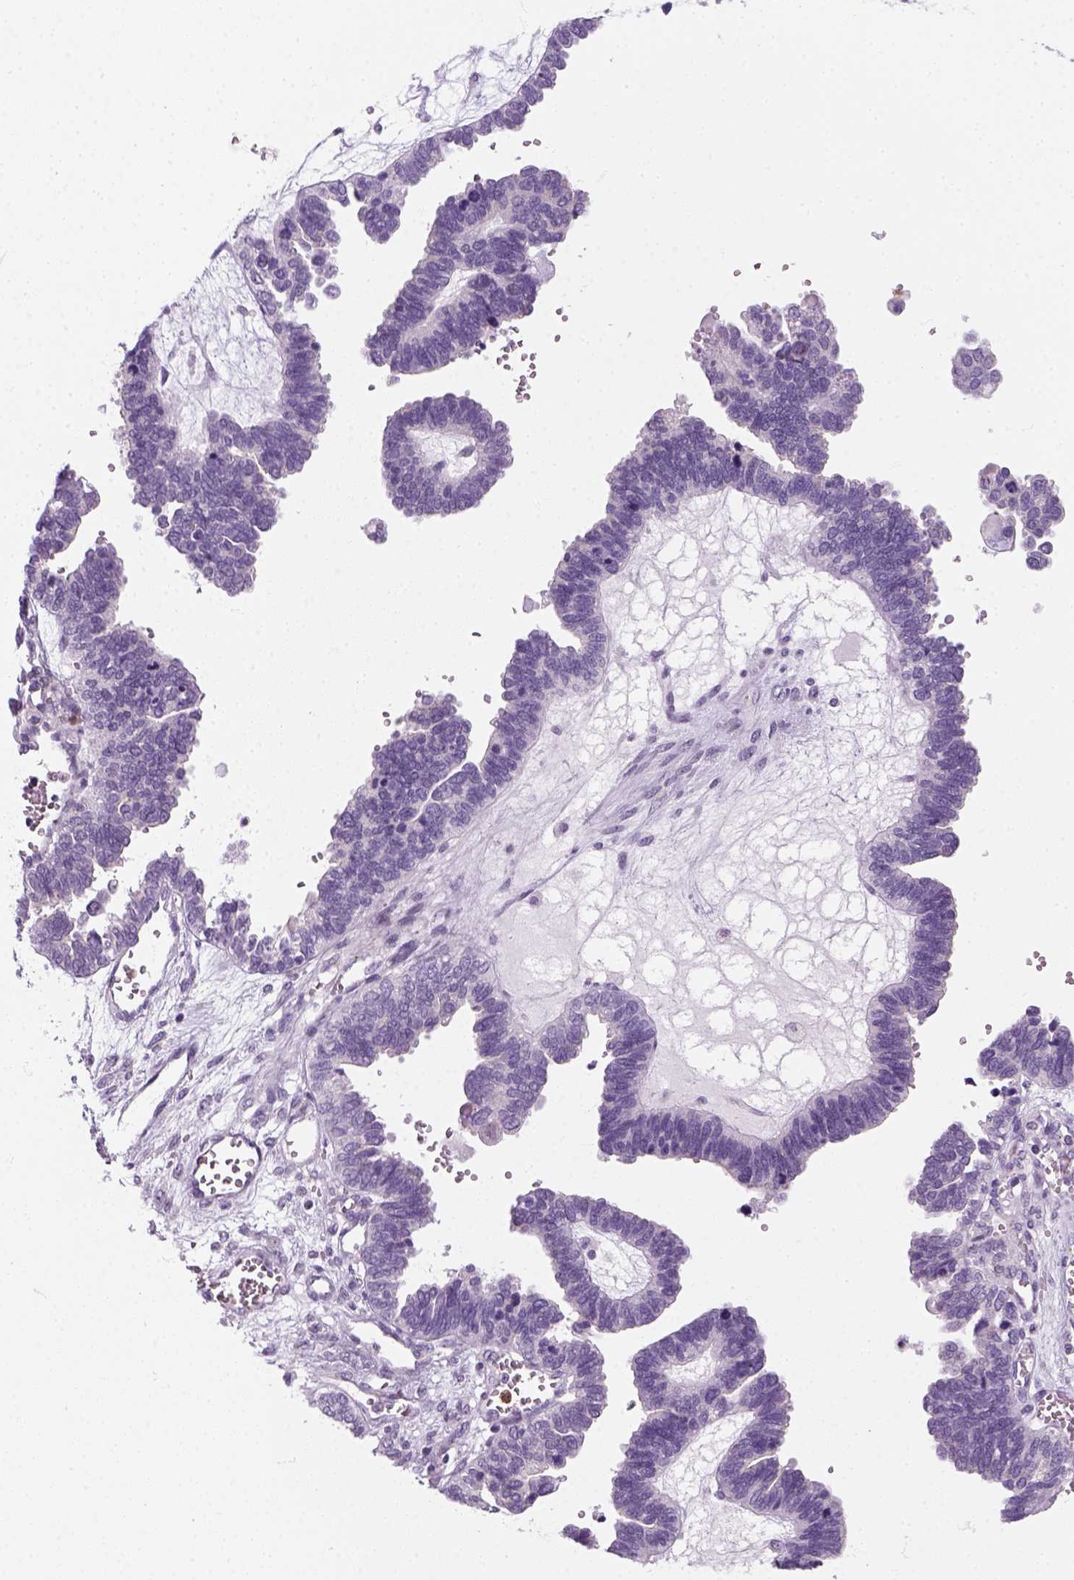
{"staining": {"intensity": "negative", "quantity": "none", "location": "none"}, "tissue": "ovarian cancer", "cell_type": "Tumor cells", "image_type": "cancer", "snomed": [{"axis": "morphology", "description": "Cystadenocarcinoma, serous, NOS"}, {"axis": "topography", "description": "Ovary"}], "caption": "Ovarian serous cystadenocarcinoma was stained to show a protein in brown. There is no significant positivity in tumor cells. (Stains: DAB (3,3'-diaminobenzidine) immunohistochemistry (IHC) with hematoxylin counter stain, Microscopy: brightfield microscopy at high magnification).", "gene": "IL4", "patient": {"sex": "female", "age": 51}}